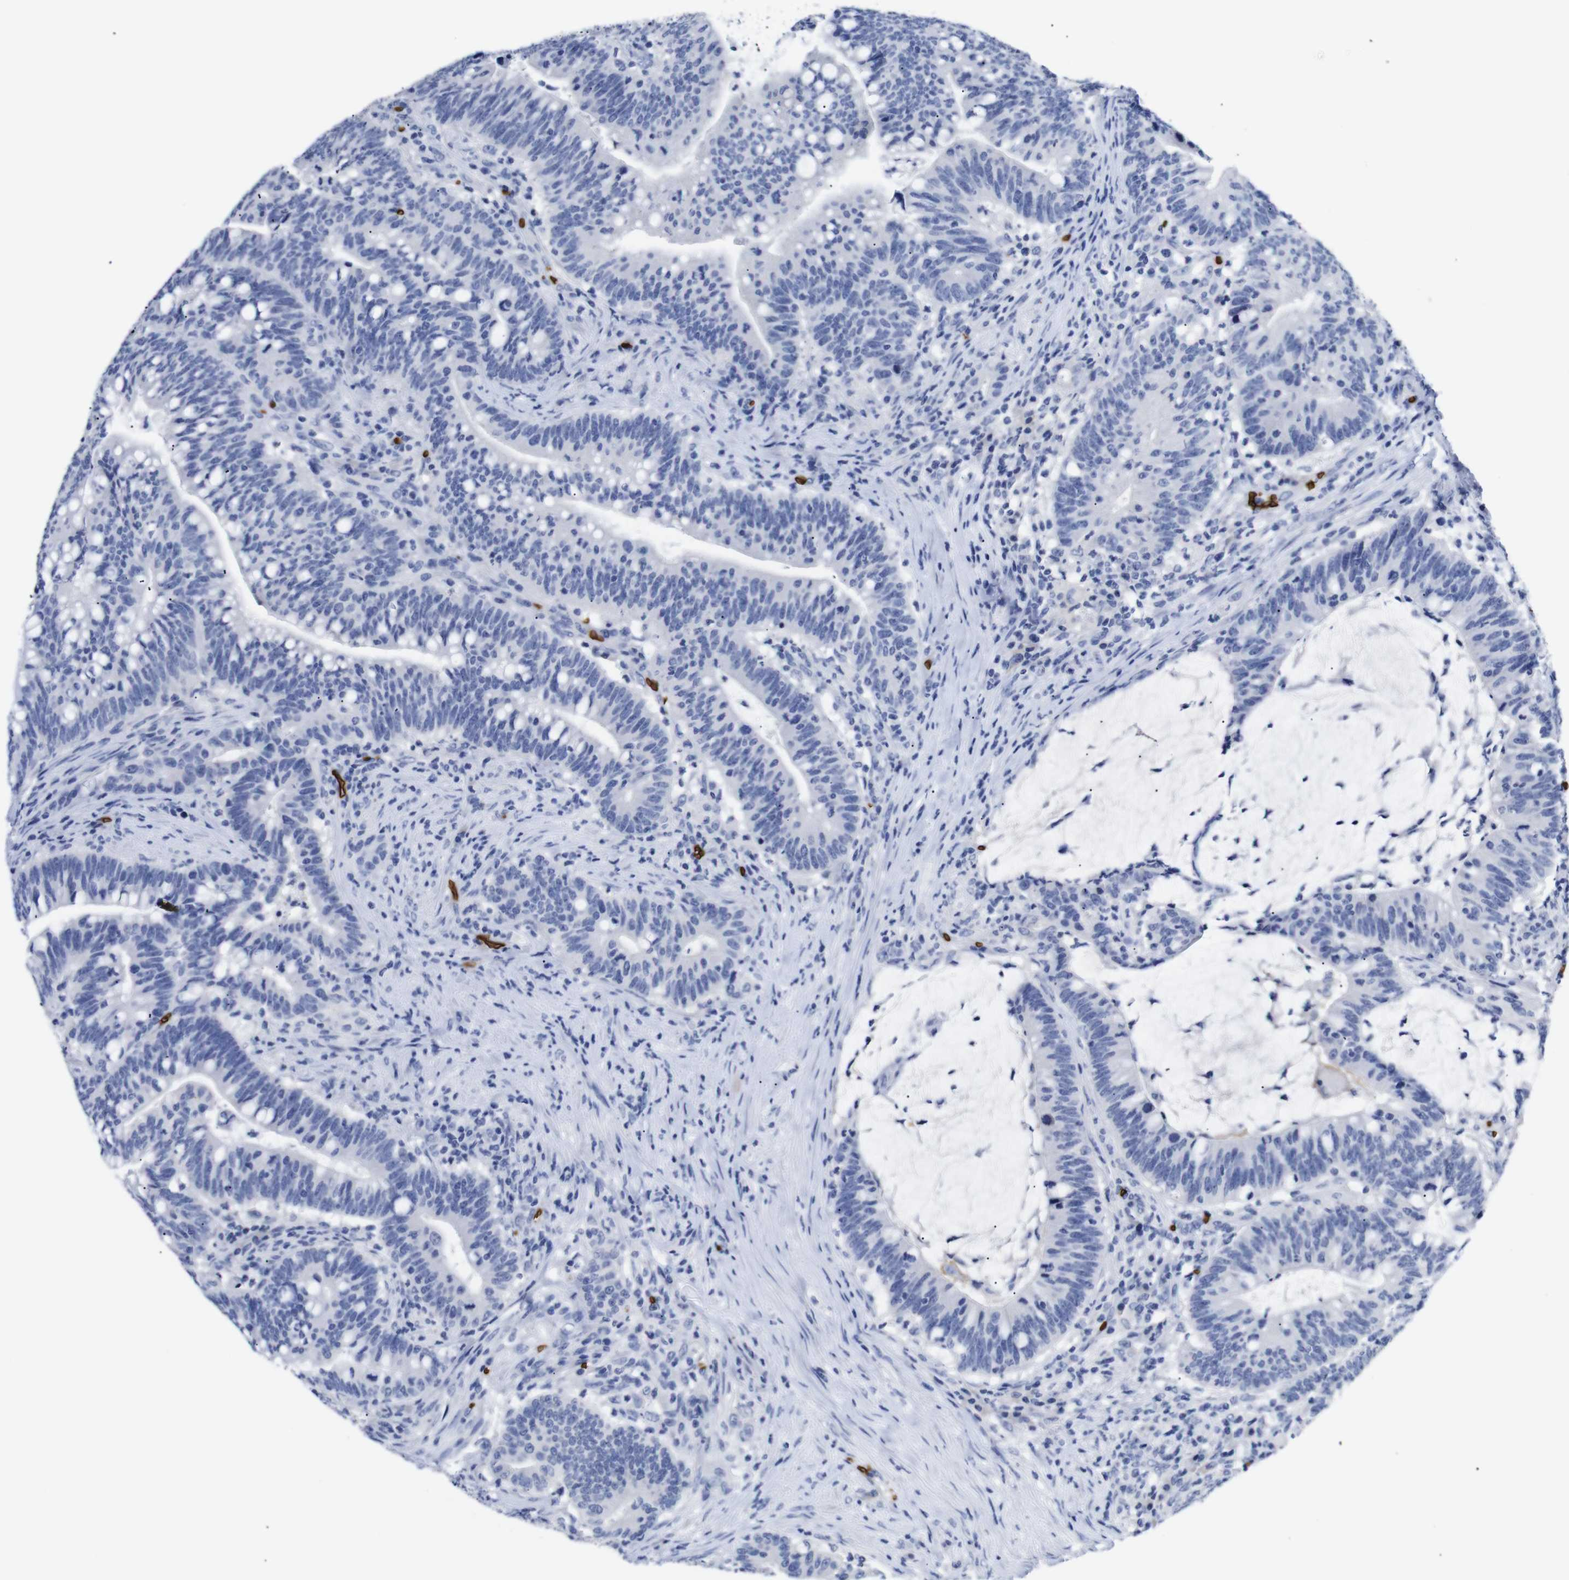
{"staining": {"intensity": "negative", "quantity": "none", "location": "none"}, "tissue": "colorectal cancer", "cell_type": "Tumor cells", "image_type": "cancer", "snomed": [{"axis": "morphology", "description": "Normal tissue, NOS"}, {"axis": "morphology", "description": "Adenocarcinoma, NOS"}, {"axis": "topography", "description": "Colon"}], "caption": "This is an IHC histopathology image of colorectal cancer (adenocarcinoma). There is no positivity in tumor cells.", "gene": "S1PR2", "patient": {"sex": "female", "age": 66}}